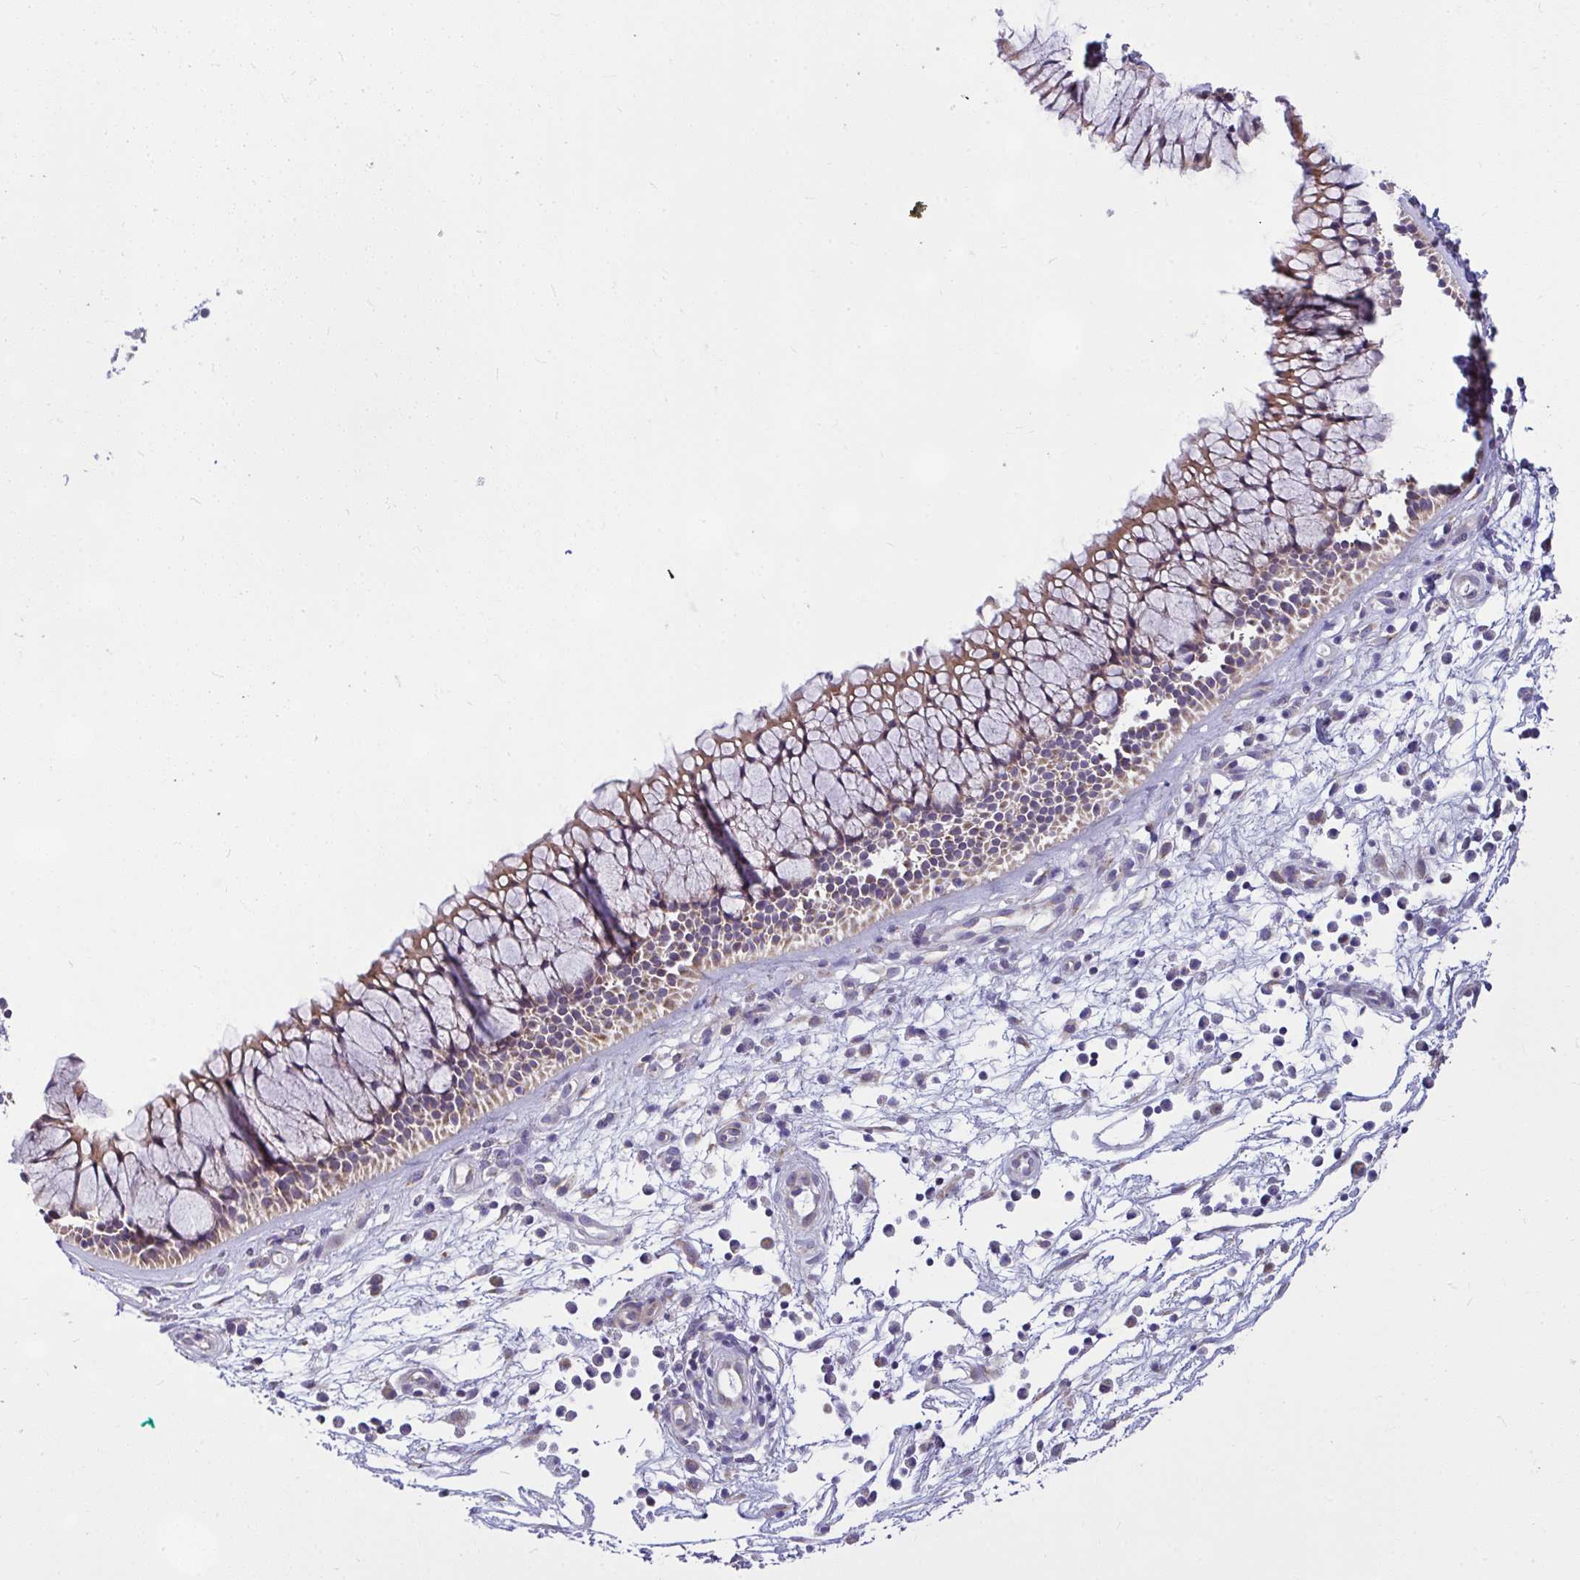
{"staining": {"intensity": "weak", "quantity": "25%-75%", "location": "cytoplasmic/membranous"}, "tissue": "nasopharynx", "cell_type": "Respiratory epithelial cells", "image_type": "normal", "snomed": [{"axis": "morphology", "description": "Normal tissue, NOS"}, {"axis": "topography", "description": "Nasopharynx"}], "caption": "Immunohistochemistry (IHC) image of unremarkable nasopharynx stained for a protein (brown), which demonstrates low levels of weak cytoplasmic/membranous positivity in approximately 25%-75% of respiratory epithelial cells.", "gene": "CEP63", "patient": {"sex": "male", "age": 56}}